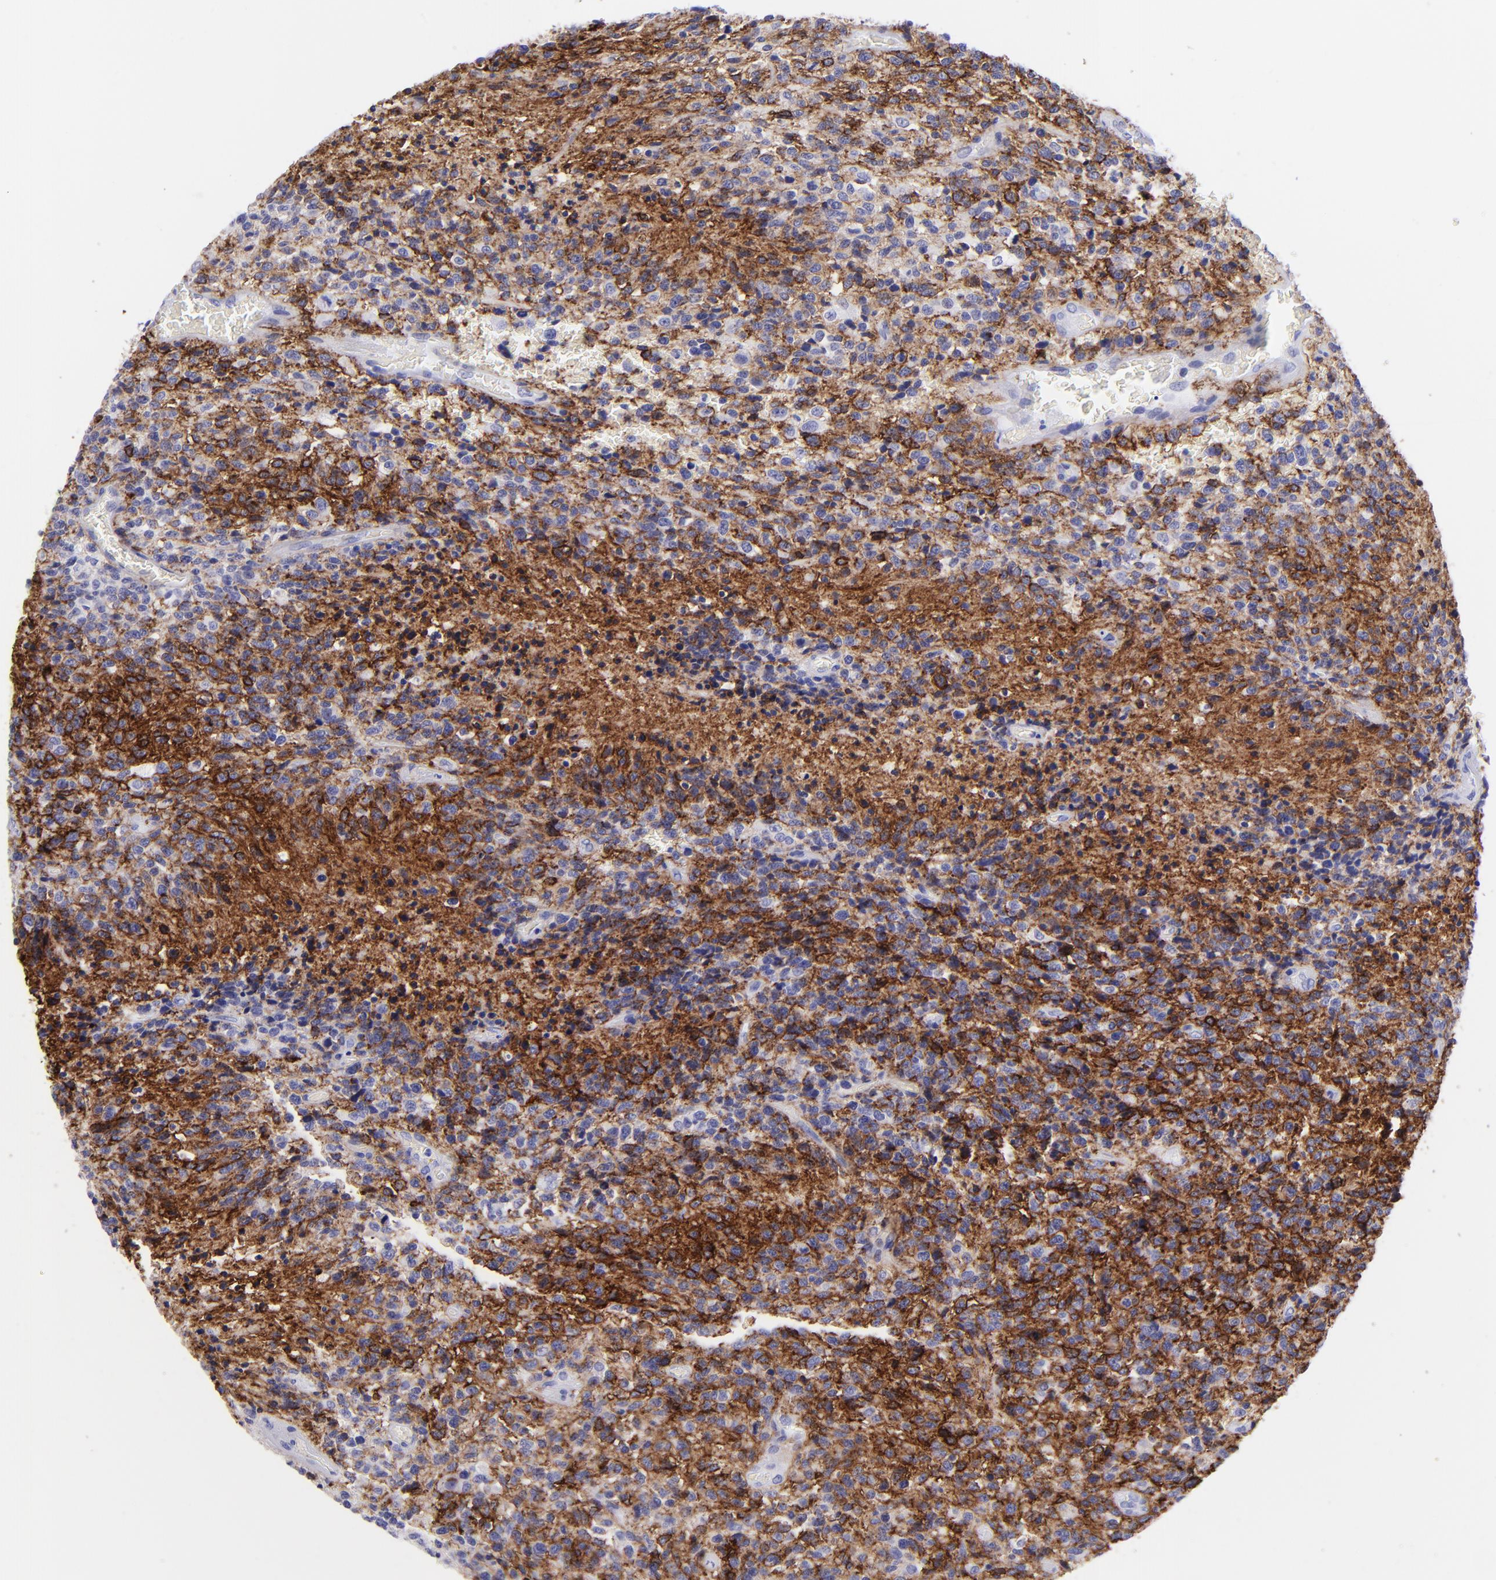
{"staining": {"intensity": "negative", "quantity": "none", "location": "none"}, "tissue": "glioma", "cell_type": "Tumor cells", "image_type": "cancer", "snomed": [{"axis": "morphology", "description": "Glioma, malignant, High grade"}, {"axis": "topography", "description": "Brain"}], "caption": "A photomicrograph of glioma stained for a protein shows no brown staining in tumor cells.", "gene": "SLC1A3", "patient": {"sex": "male", "age": 36}}